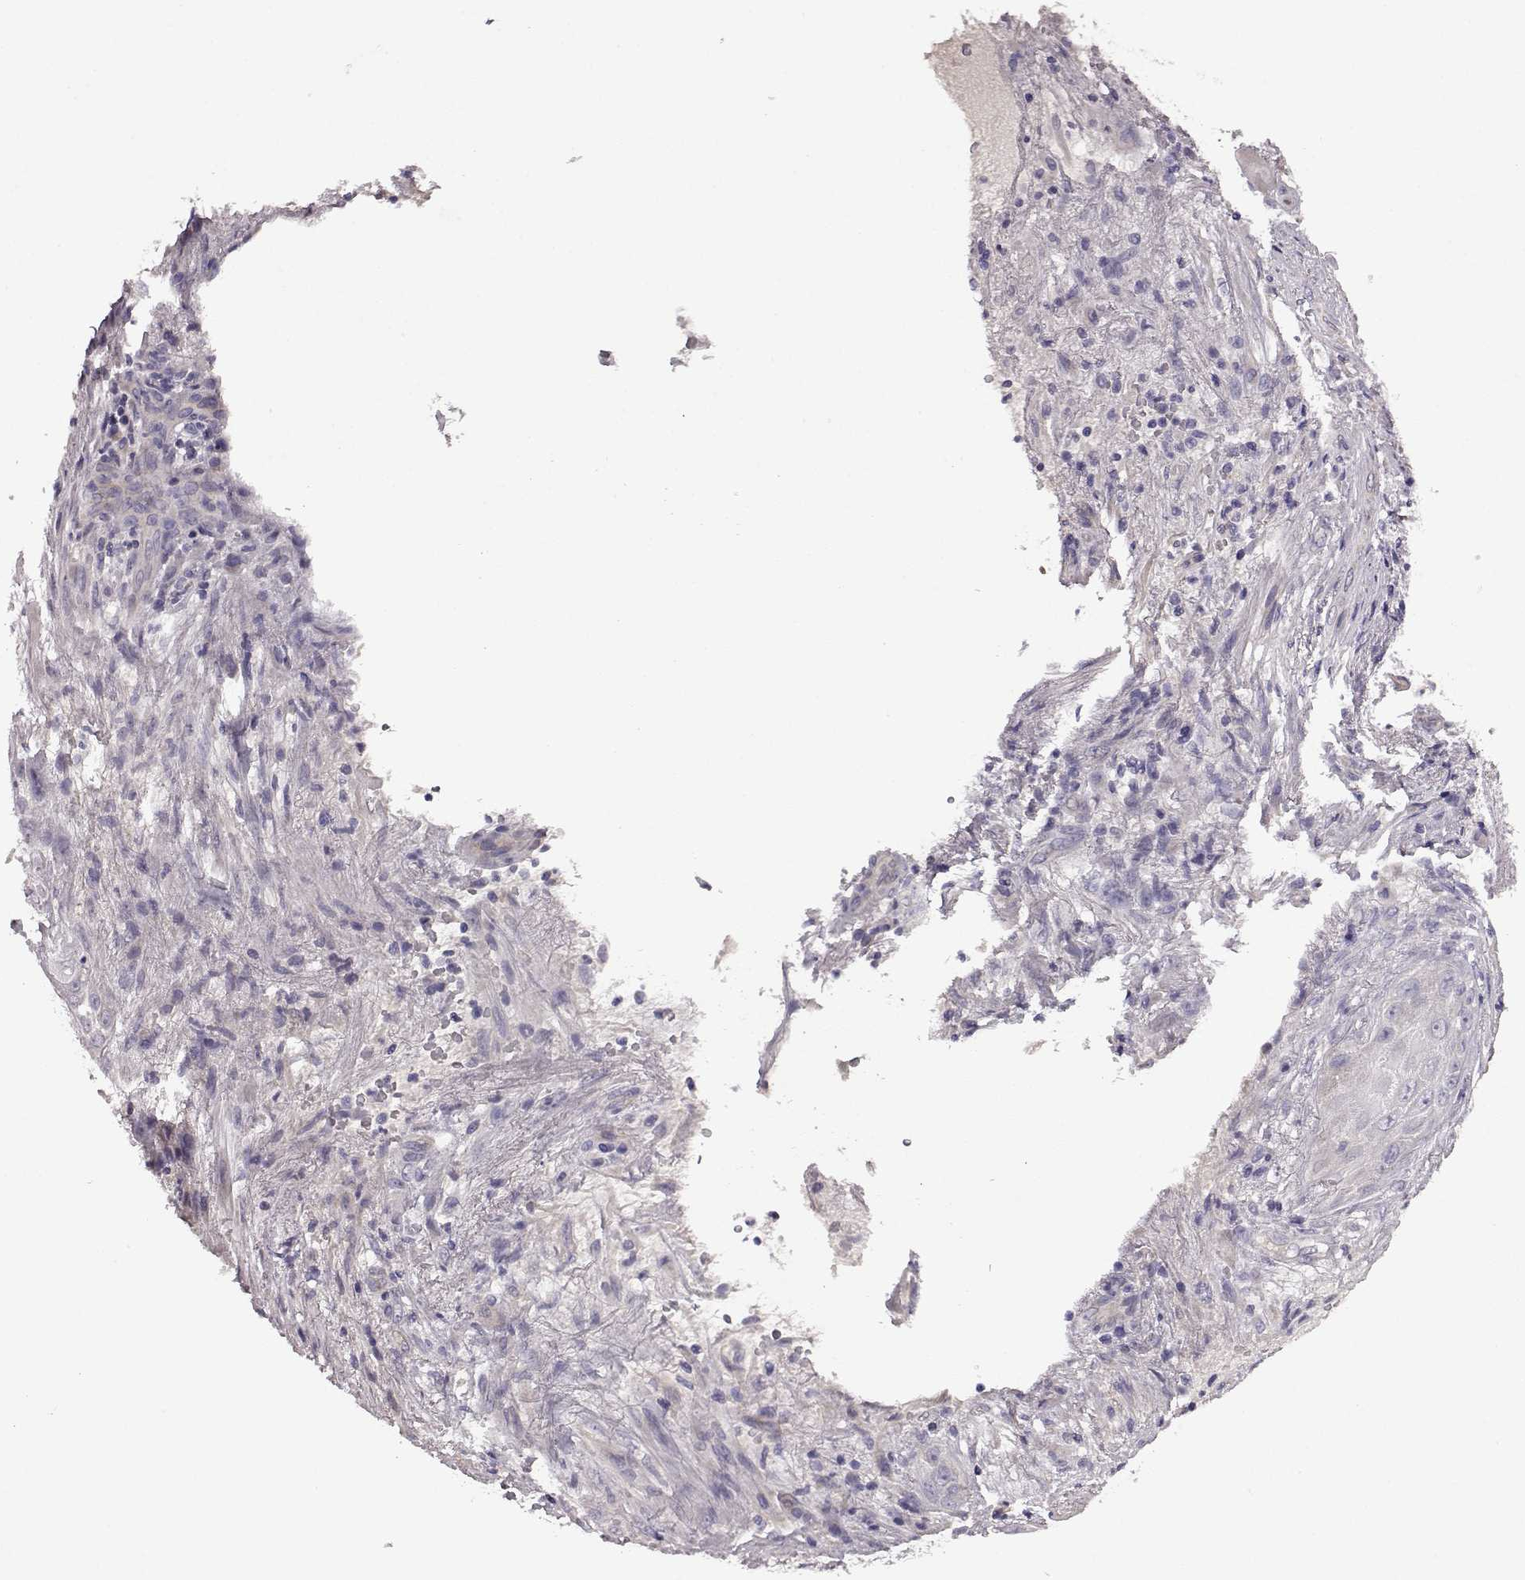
{"staining": {"intensity": "negative", "quantity": "none", "location": "none"}, "tissue": "skin cancer", "cell_type": "Tumor cells", "image_type": "cancer", "snomed": [{"axis": "morphology", "description": "Squamous cell carcinoma, NOS"}, {"axis": "topography", "description": "Skin"}], "caption": "Micrograph shows no significant protein positivity in tumor cells of skin cancer (squamous cell carcinoma). The staining was performed using DAB to visualize the protein expression in brown, while the nuclei were stained in blue with hematoxylin (Magnification: 20x).", "gene": "EDDM3B", "patient": {"sex": "male", "age": 62}}